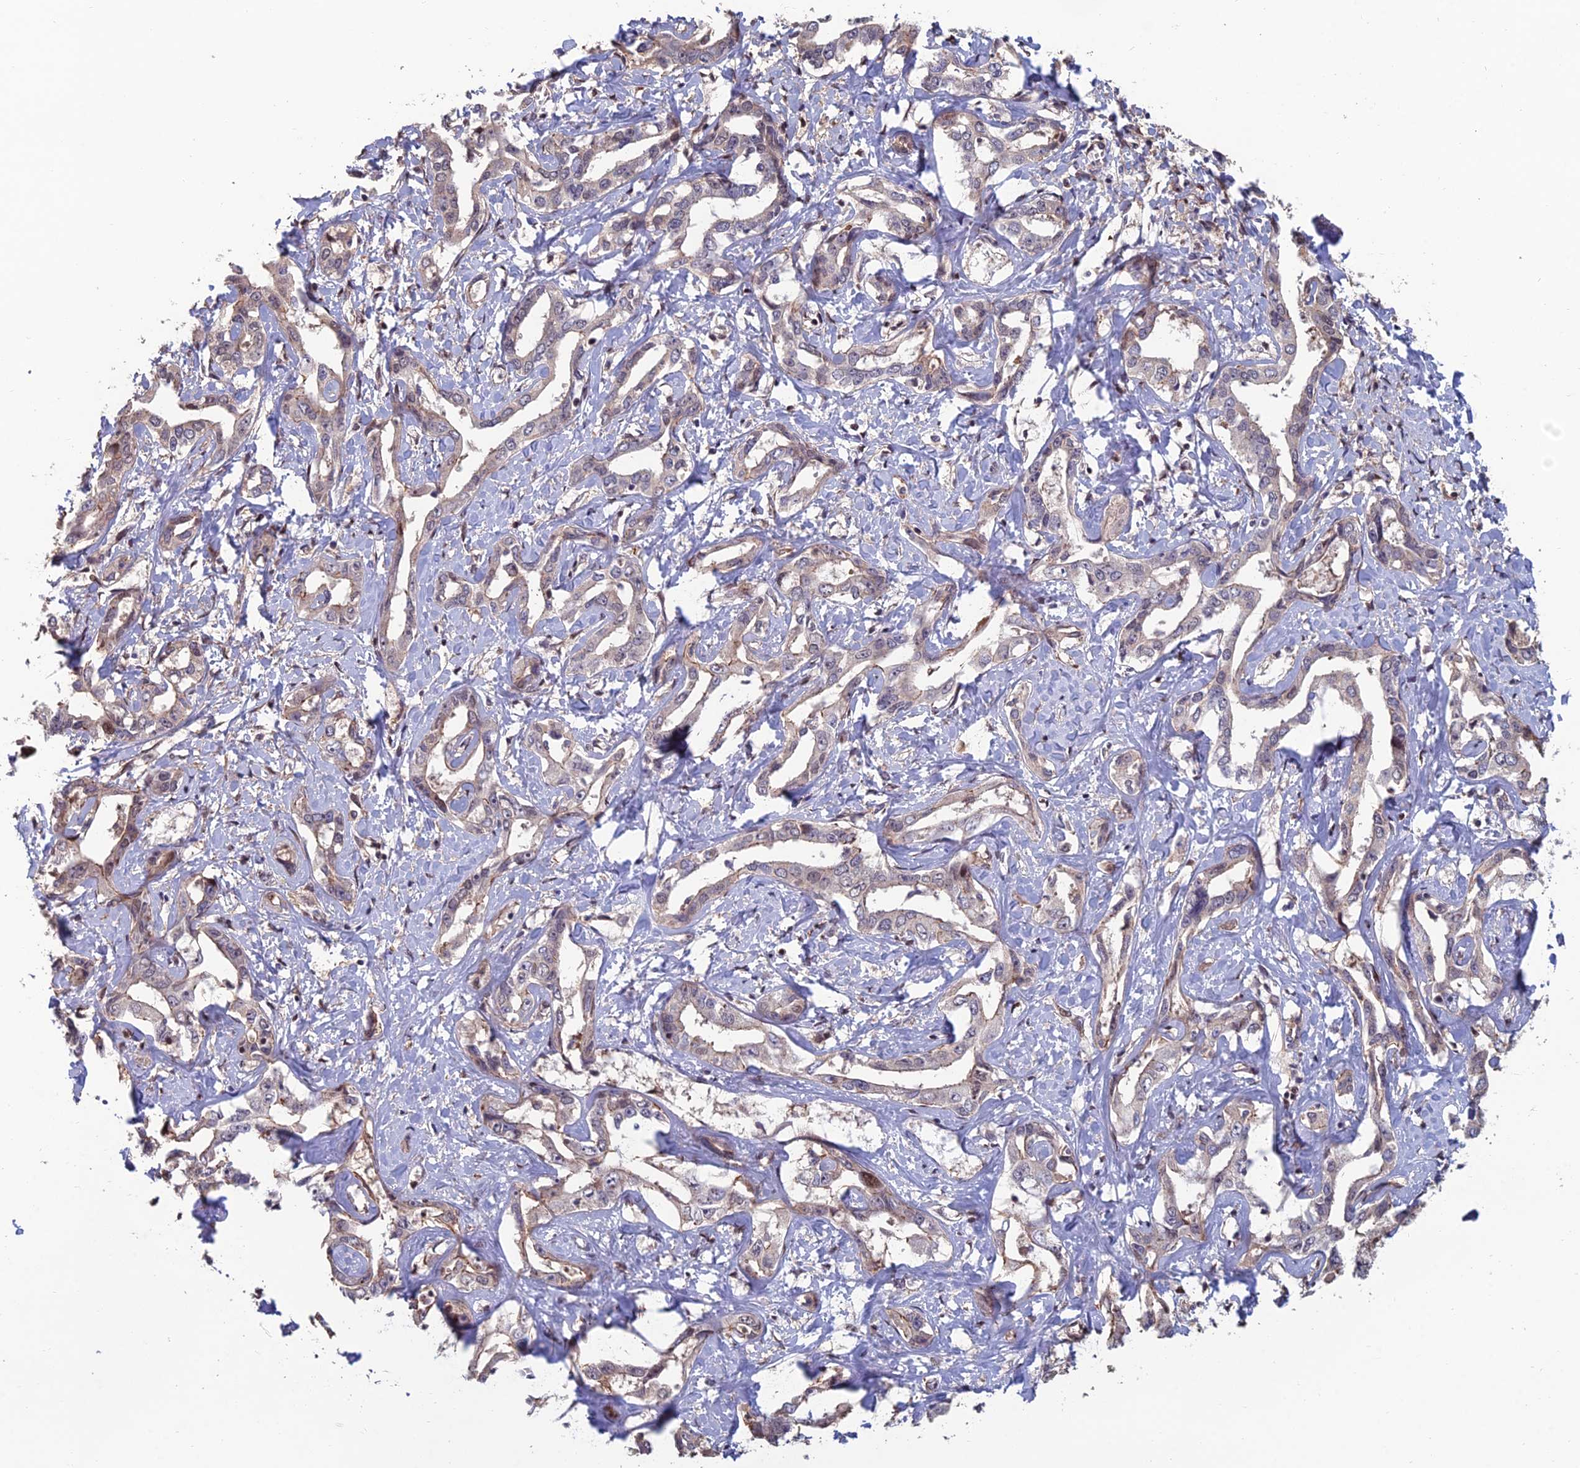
{"staining": {"intensity": "weak", "quantity": "<25%", "location": "nuclear"}, "tissue": "liver cancer", "cell_type": "Tumor cells", "image_type": "cancer", "snomed": [{"axis": "morphology", "description": "Cholangiocarcinoma"}, {"axis": "topography", "description": "Liver"}], "caption": "This is an immunohistochemistry photomicrograph of liver cancer (cholangiocarcinoma). There is no staining in tumor cells.", "gene": "CCDC183", "patient": {"sex": "male", "age": 59}}